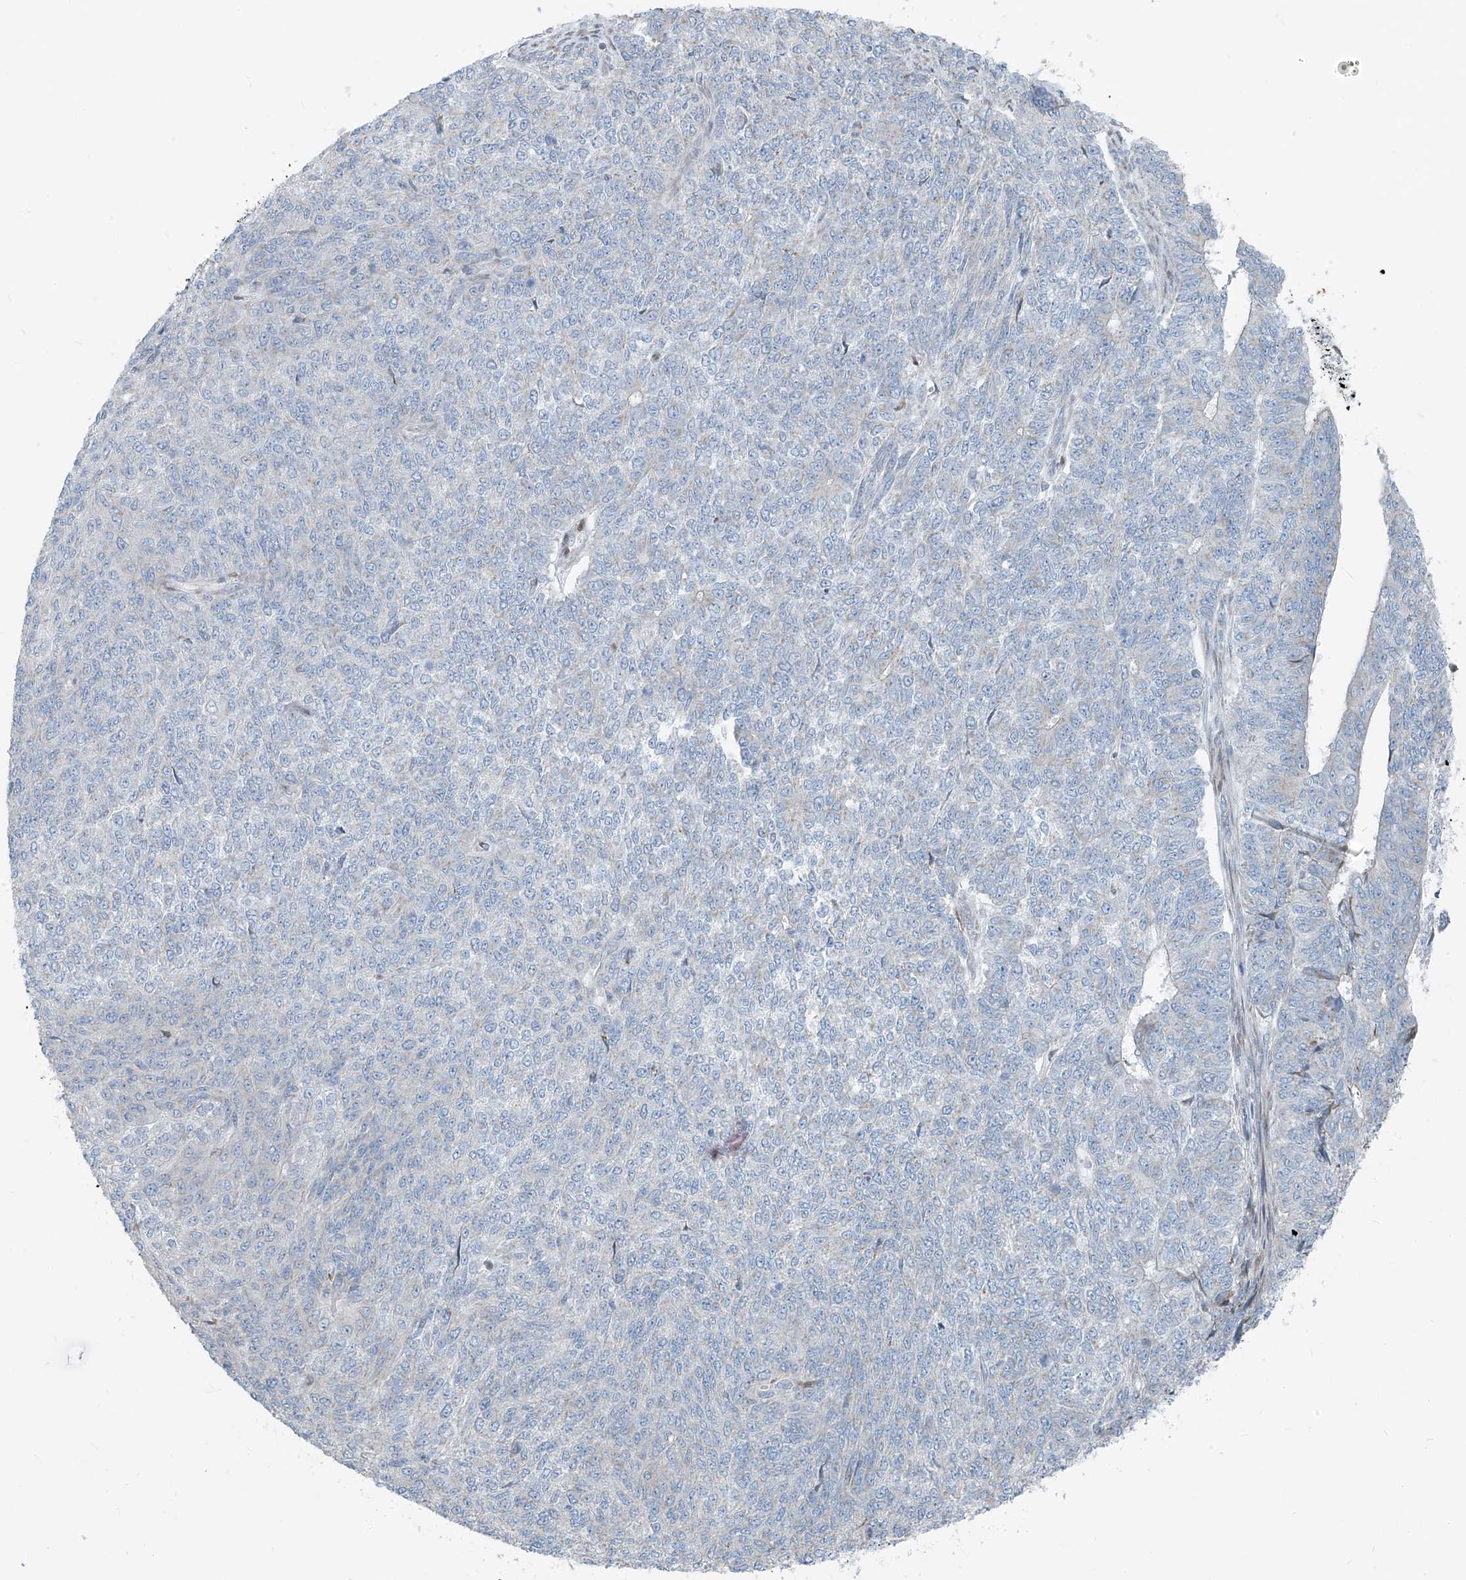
{"staining": {"intensity": "negative", "quantity": "none", "location": "none"}, "tissue": "endometrial cancer", "cell_type": "Tumor cells", "image_type": "cancer", "snomed": [{"axis": "morphology", "description": "Adenocarcinoma, NOS"}, {"axis": "topography", "description": "Endometrium"}], "caption": "Tumor cells are negative for protein expression in human adenocarcinoma (endometrial).", "gene": "HIC2", "patient": {"sex": "female", "age": 32}}